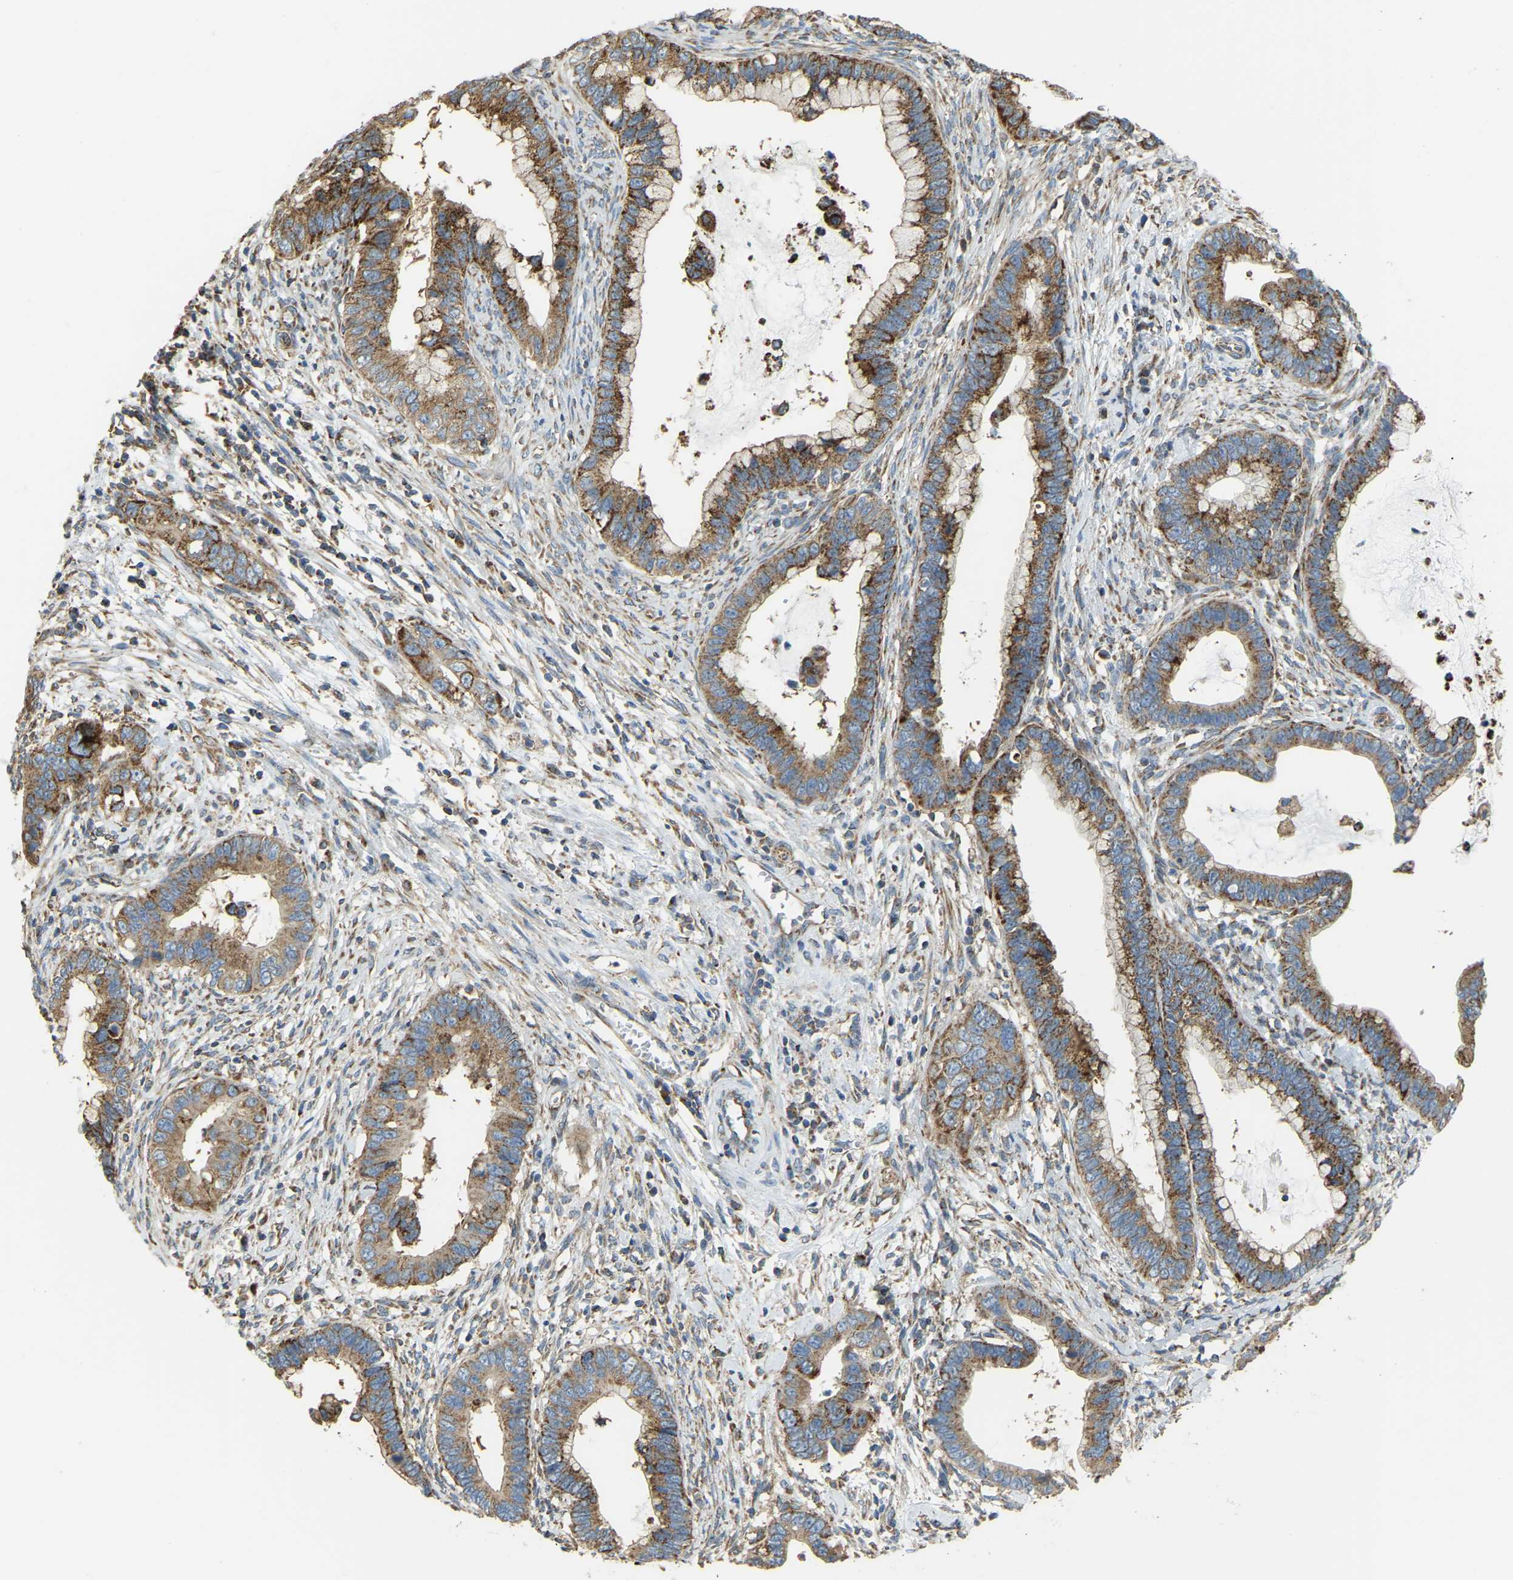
{"staining": {"intensity": "strong", "quantity": ">75%", "location": "cytoplasmic/membranous"}, "tissue": "cervical cancer", "cell_type": "Tumor cells", "image_type": "cancer", "snomed": [{"axis": "morphology", "description": "Adenocarcinoma, NOS"}, {"axis": "topography", "description": "Cervix"}], "caption": "This micrograph shows immunohistochemistry (IHC) staining of human adenocarcinoma (cervical), with high strong cytoplasmic/membranous staining in approximately >75% of tumor cells.", "gene": "PSMD7", "patient": {"sex": "female", "age": 44}}